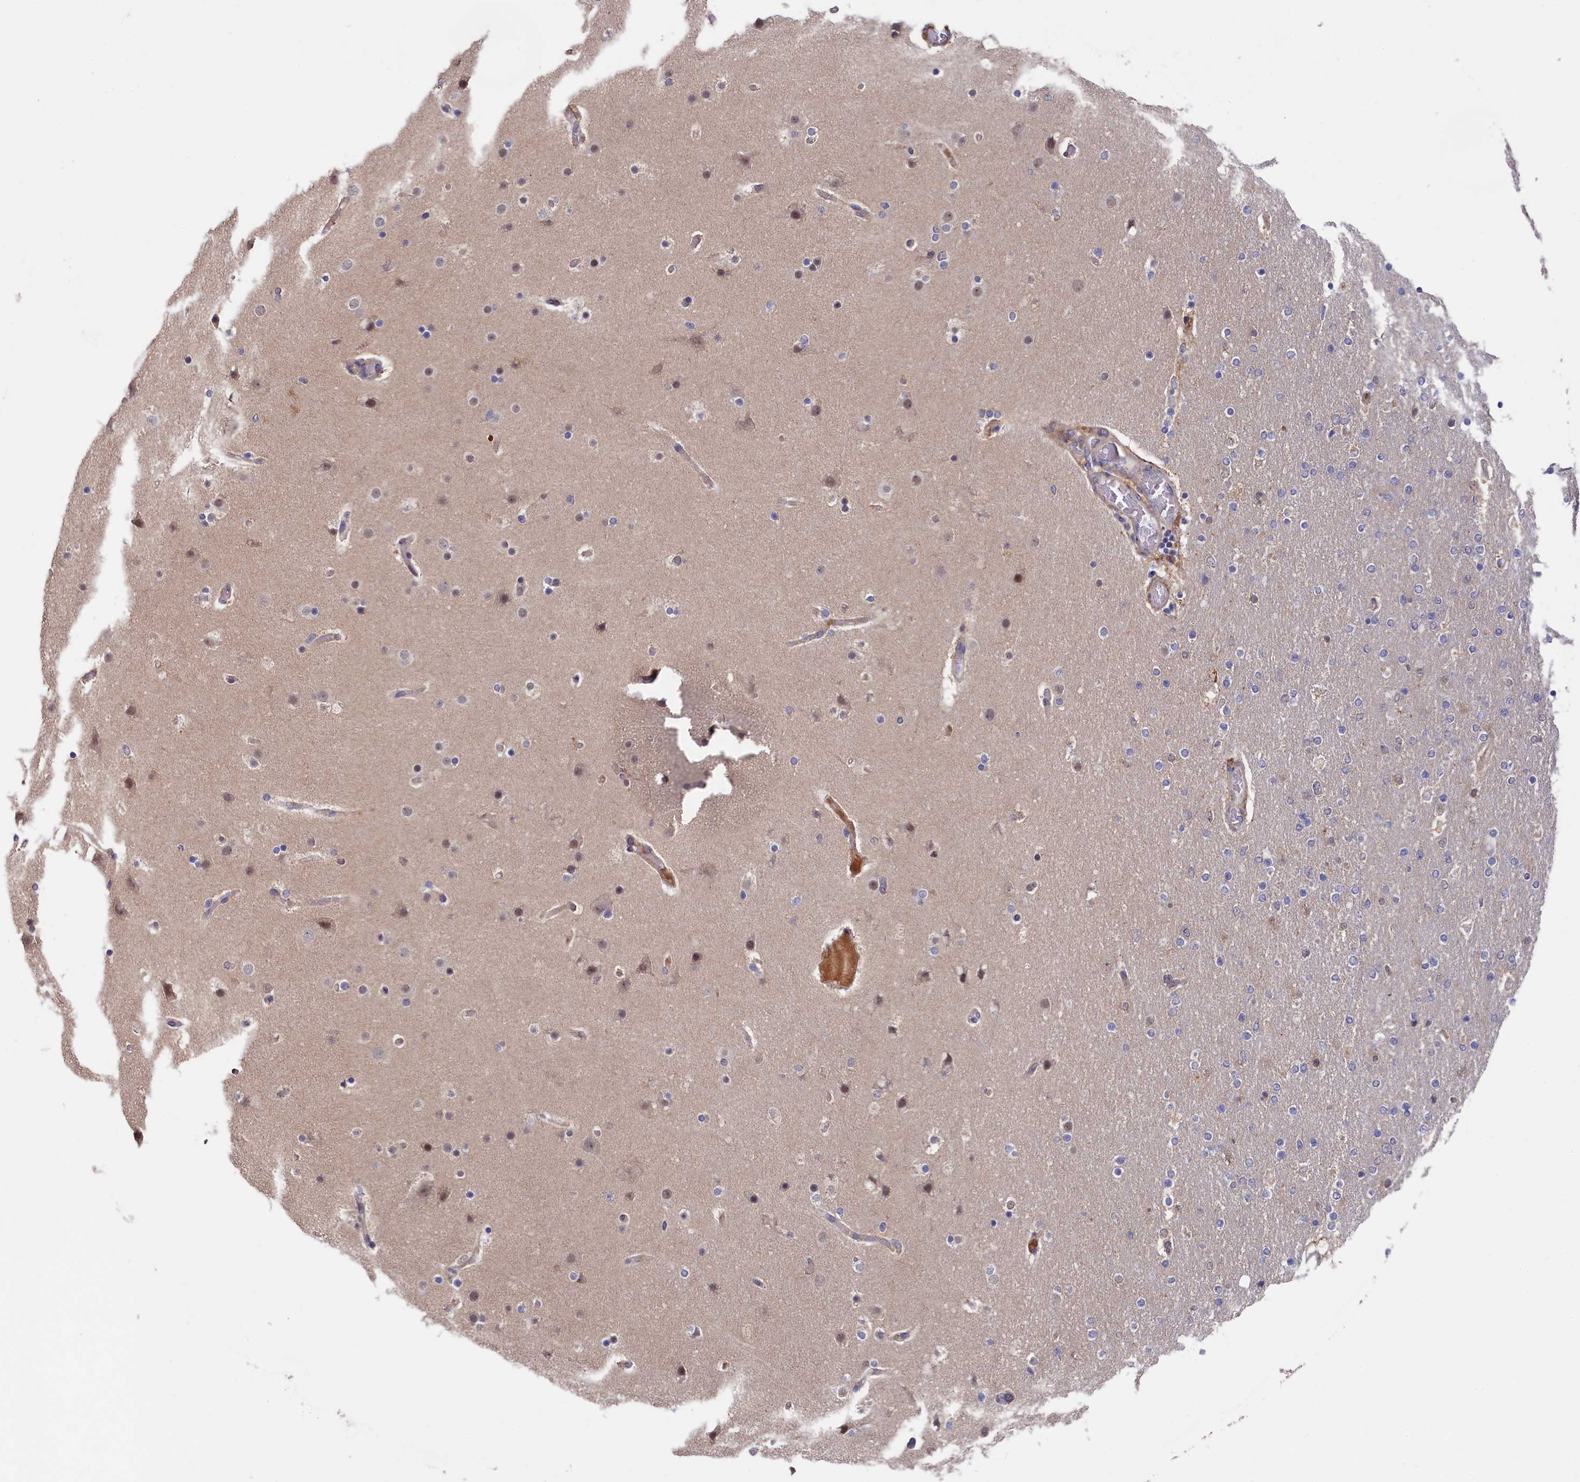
{"staining": {"intensity": "negative", "quantity": "none", "location": "none"}, "tissue": "glioma", "cell_type": "Tumor cells", "image_type": "cancer", "snomed": [{"axis": "morphology", "description": "Glioma, malignant, High grade"}, {"axis": "topography", "description": "Cerebral cortex"}], "caption": "IHC of human malignant glioma (high-grade) displays no positivity in tumor cells.", "gene": "SLC12A4", "patient": {"sex": "female", "age": 36}}